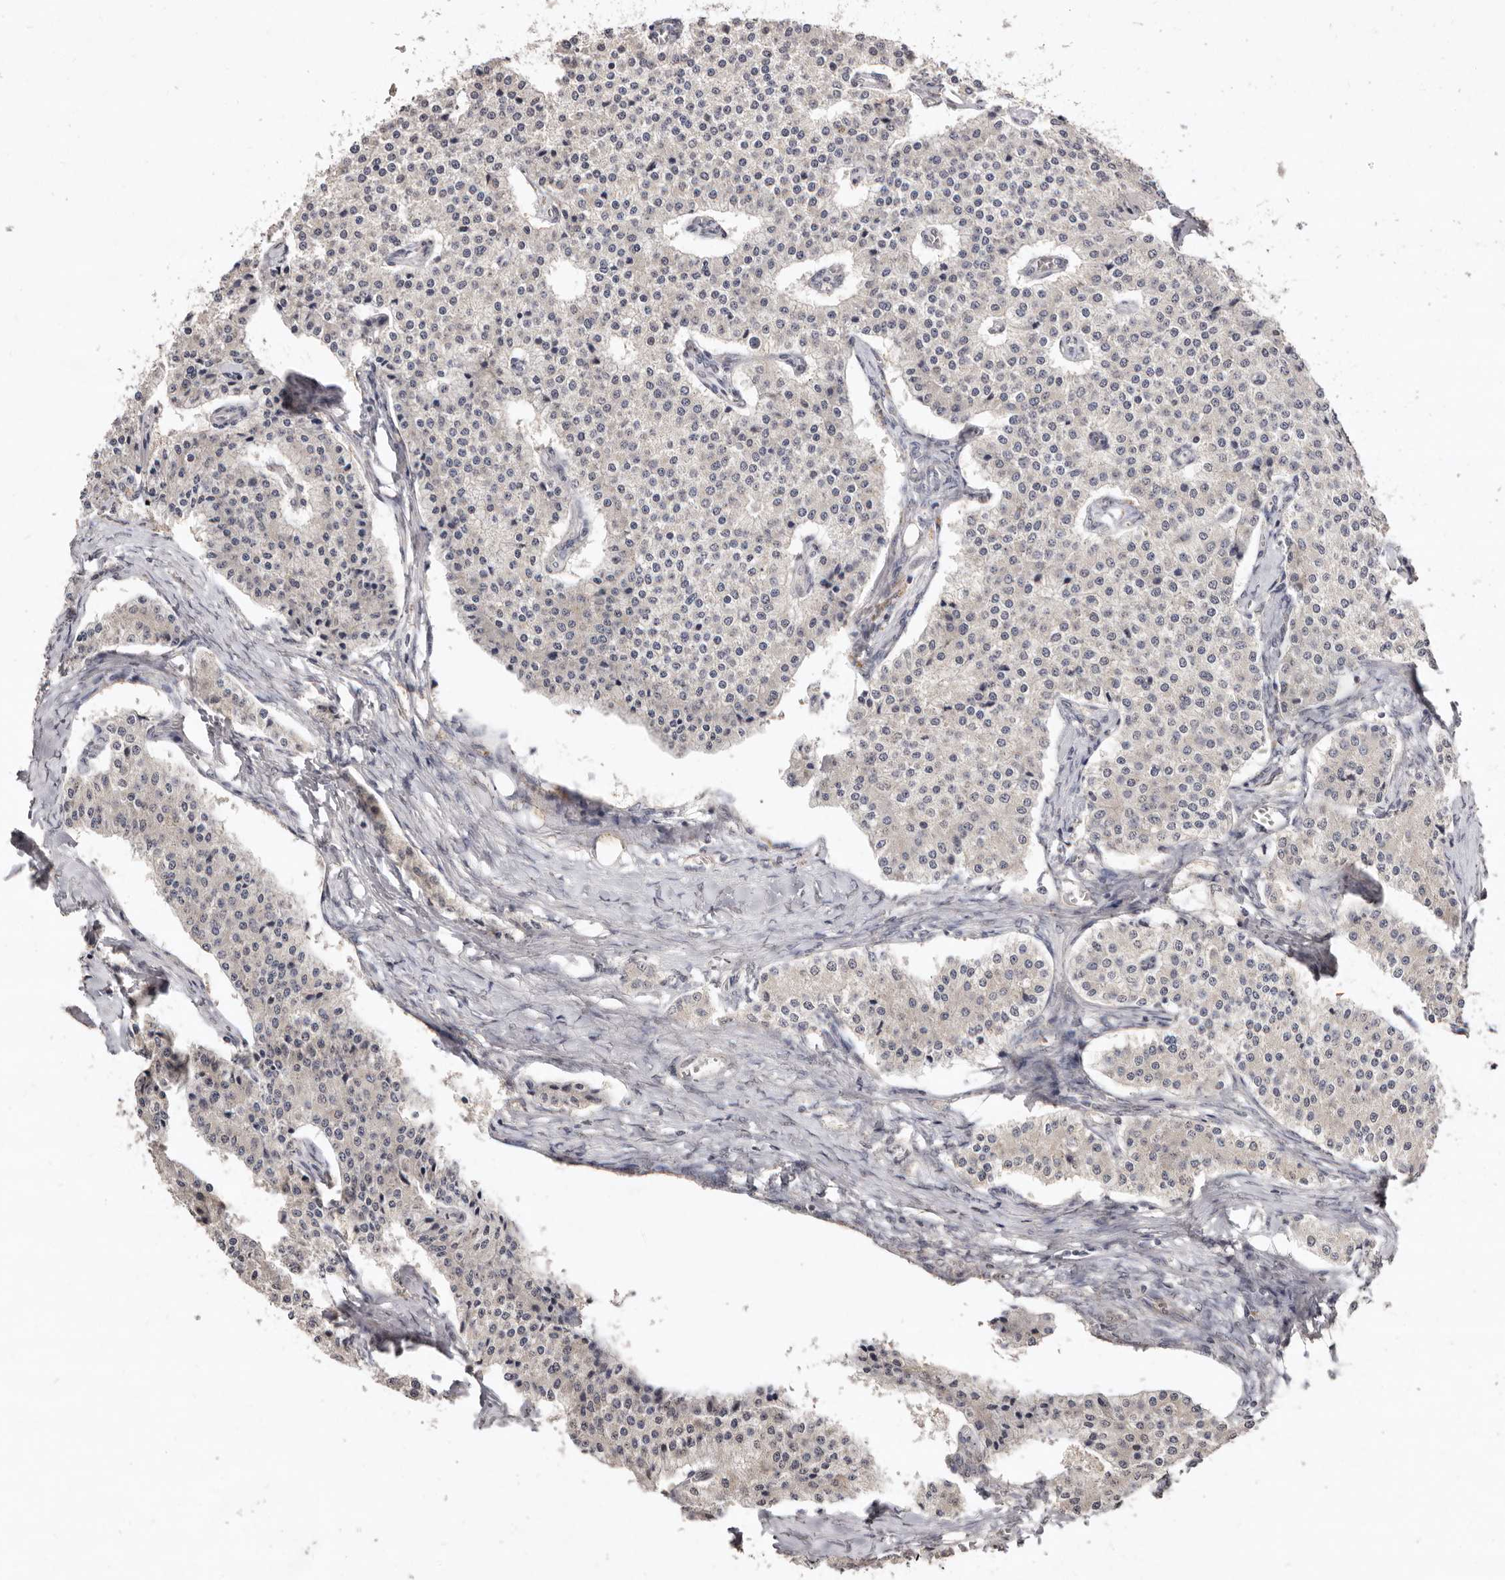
{"staining": {"intensity": "negative", "quantity": "none", "location": "none"}, "tissue": "carcinoid", "cell_type": "Tumor cells", "image_type": "cancer", "snomed": [{"axis": "morphology", "description": "Carcinoid, malignant, NOS"}, {"axis": "topography", "description": "Colon"}], "caption": "This is an IHC image of human carcinoid. There is no expression in tumor cells.", "gene": "SULT1E1", "patient": {"sex": "female", "age": 52}}